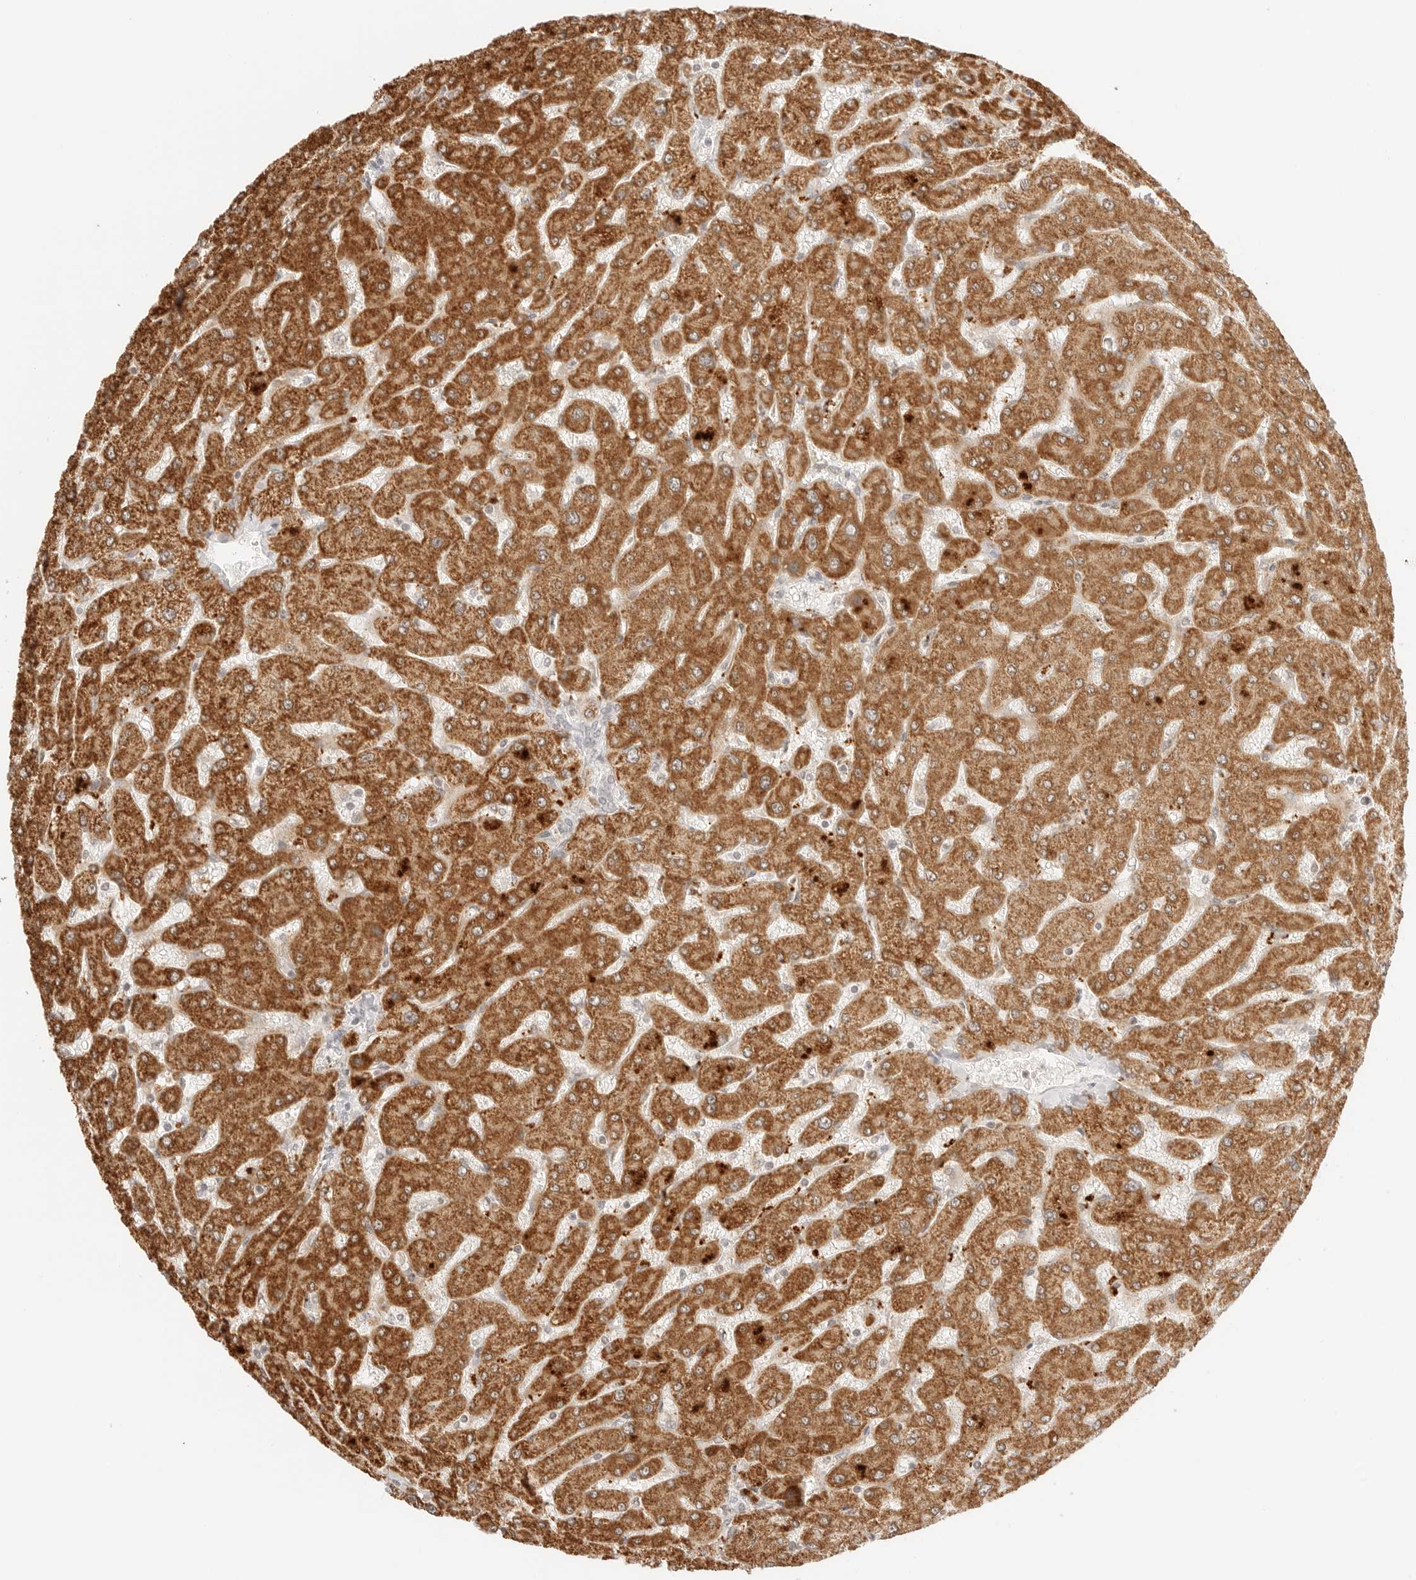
{"staining": {"intensity": "negative", "quantity": "none", "location": "none"}, "tissue": "liver", "cell_type": "Cholangiocytes", "image_type": "normal", "snomed": [{"axis": "morphology", "description": "Normal tissue, NOS"}, {"axis": "topography", "description": "Liver"}], "caption": "High power microscopy photomicrograph of an immunohistochemistry image of unremarkable liver, revealing no significant expression in cholangiocytes.", "gene": "RPS6KL1", "patient": {"sex": "male", "age": 55}}